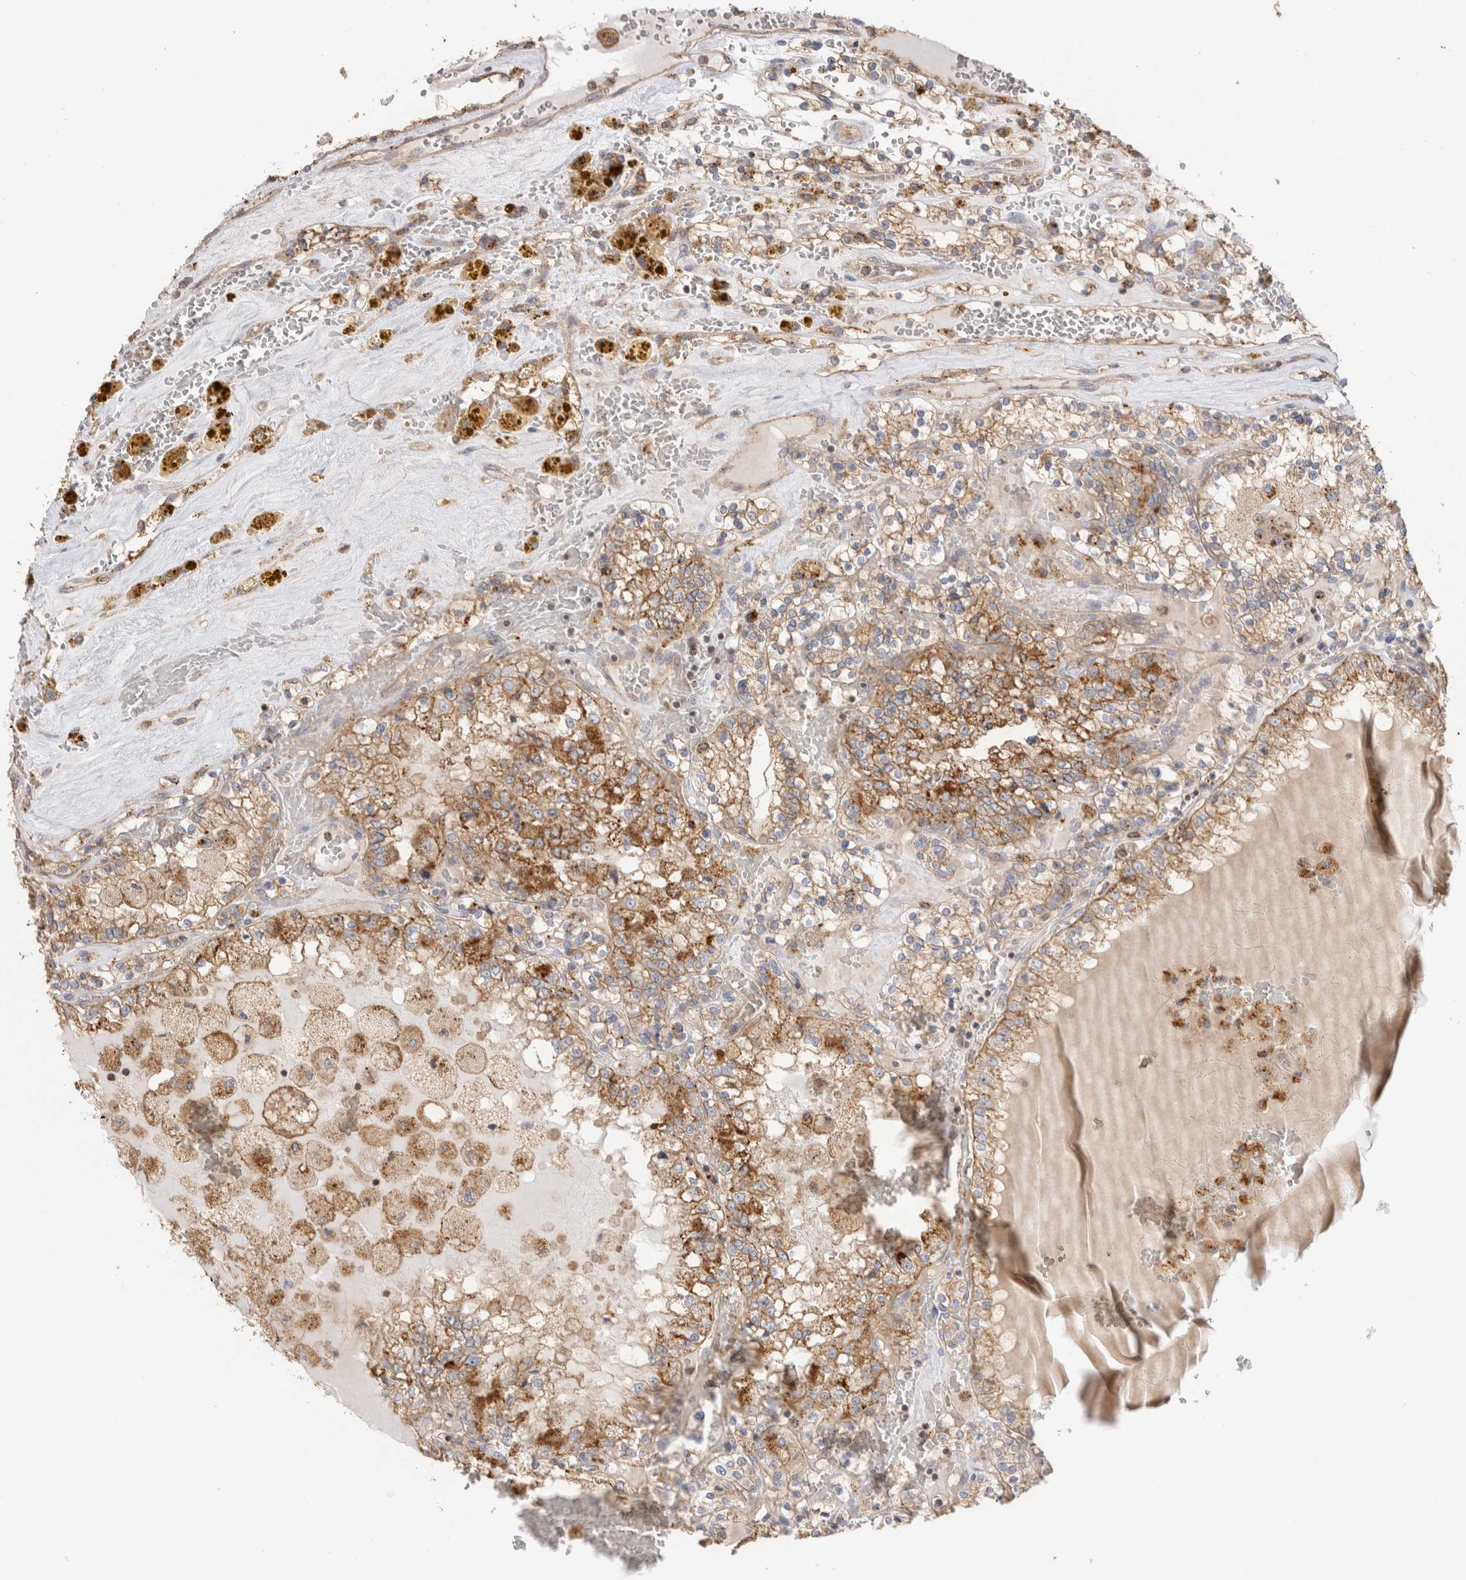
{"staining": {"intensity": "moderate", "quantity": ">75%", "location": "cytoplasmic/membranous"}, "tissue": "renal cancer", "cell_type": "Tumor cells", "image_type": "cancer", "snomed": [{"axis": "morphology", "description": "Adenocarcinoma, NOS"}, {"axis": "topography", "description": "Kidney"}], "caption": "This is a histology image of immunohistochemistry staining of renal cancer (adenocarcinoma), which shows moderate expression in the cytoplasmic/membranous of tumor cells.", "gene": "CHMP6", "patient": {"sex": "female", "age": 56}}